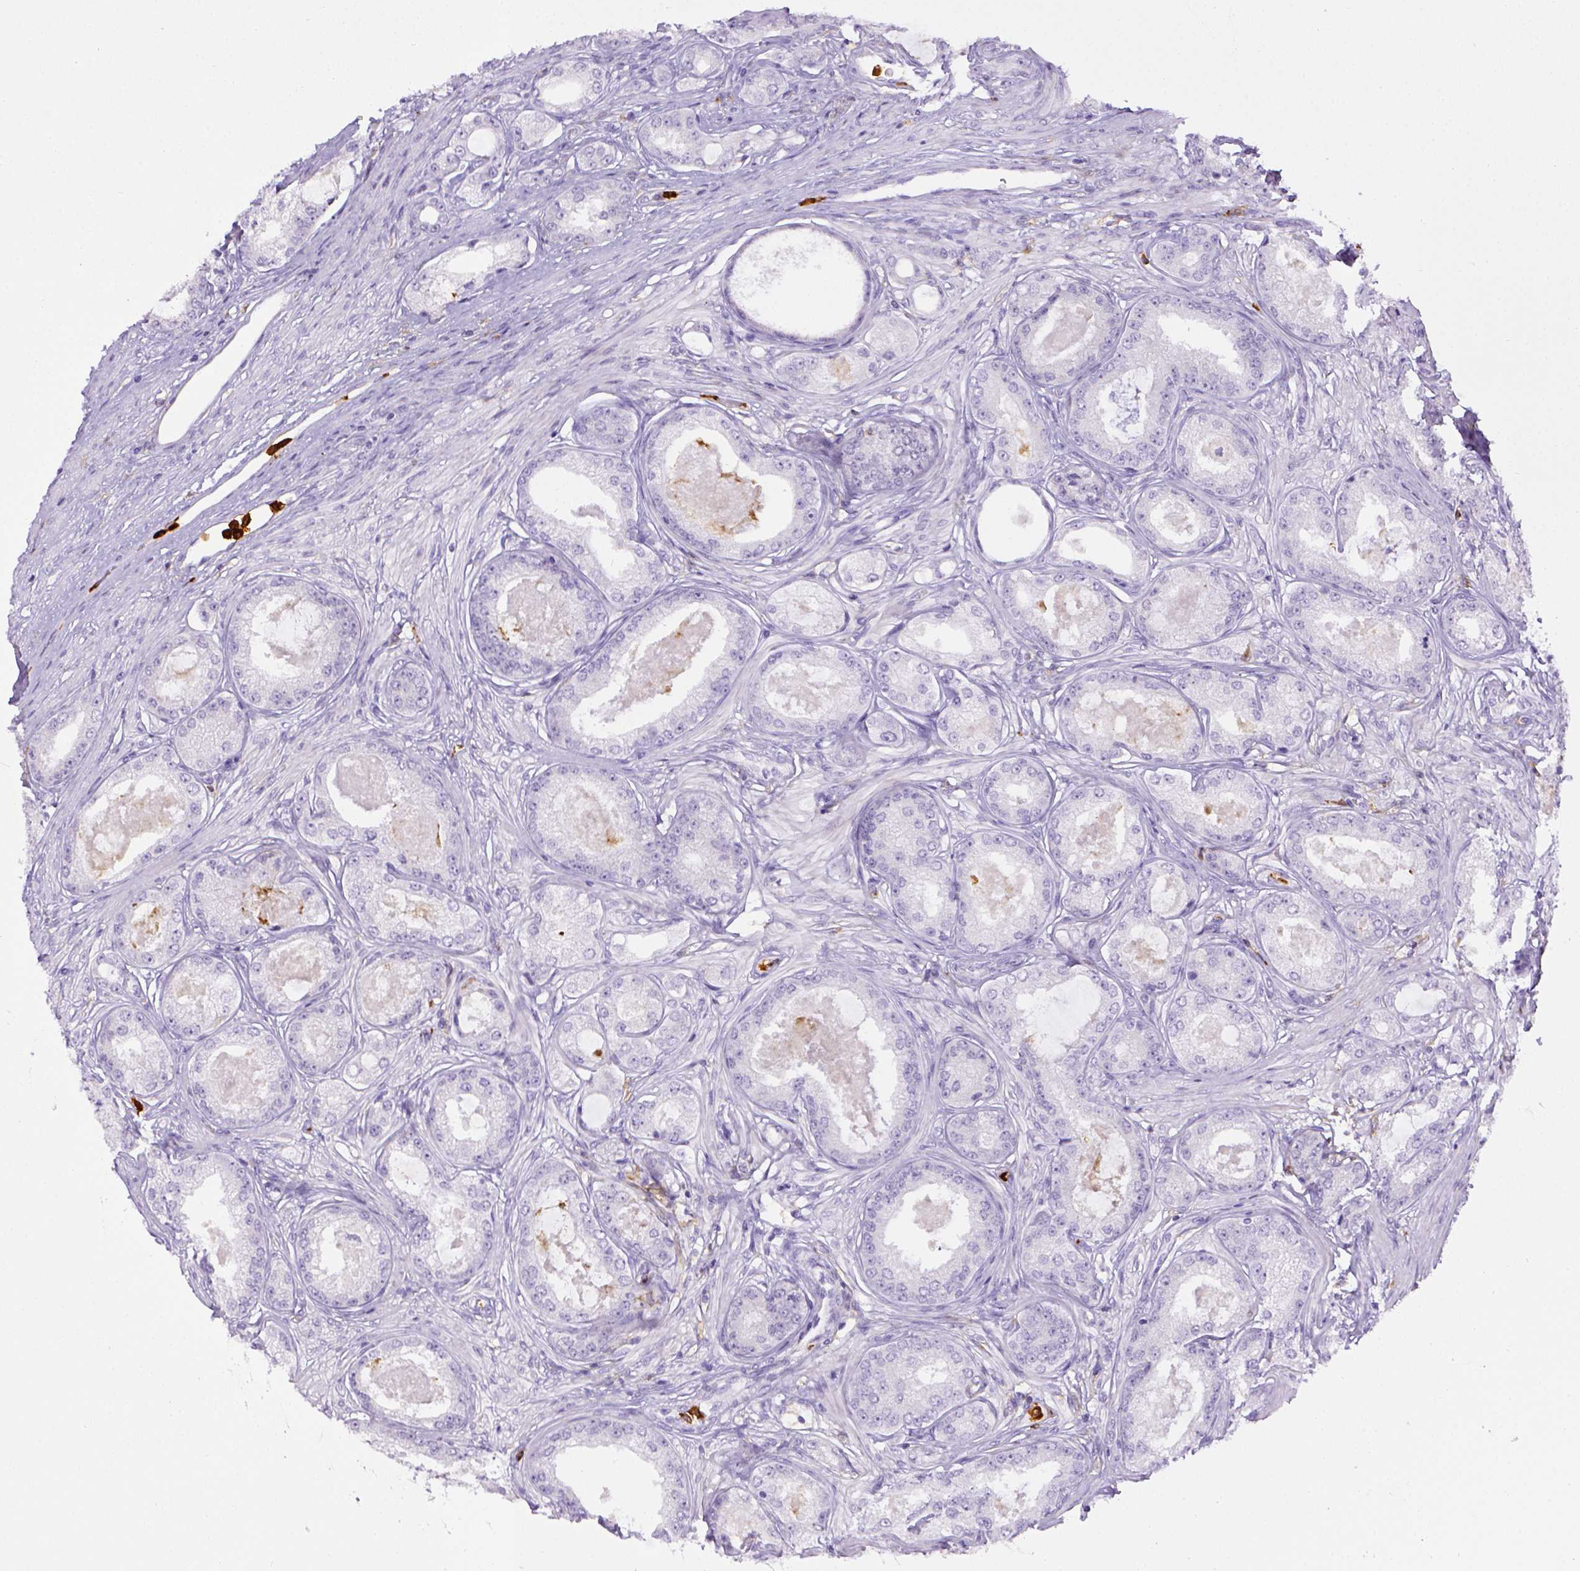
{"staining": {"intensity": "negative", "quantity": "none", "location": "none"}, "tissue": "prostate cancer", "cell_type": "Tumor cells", "image_type": "cancer", "snomed": [{"axis": "morphology", "description": "Adenocarcinoma, Low grade"}, {"axis": "topography", "description": "Prostate"}], "caption": "Immunohistochemical staining of prostate cancer exhibits no significant expression in tumor cells.", "gene": "ITGAM", "patient": {"sex": "male", "age": 68}}